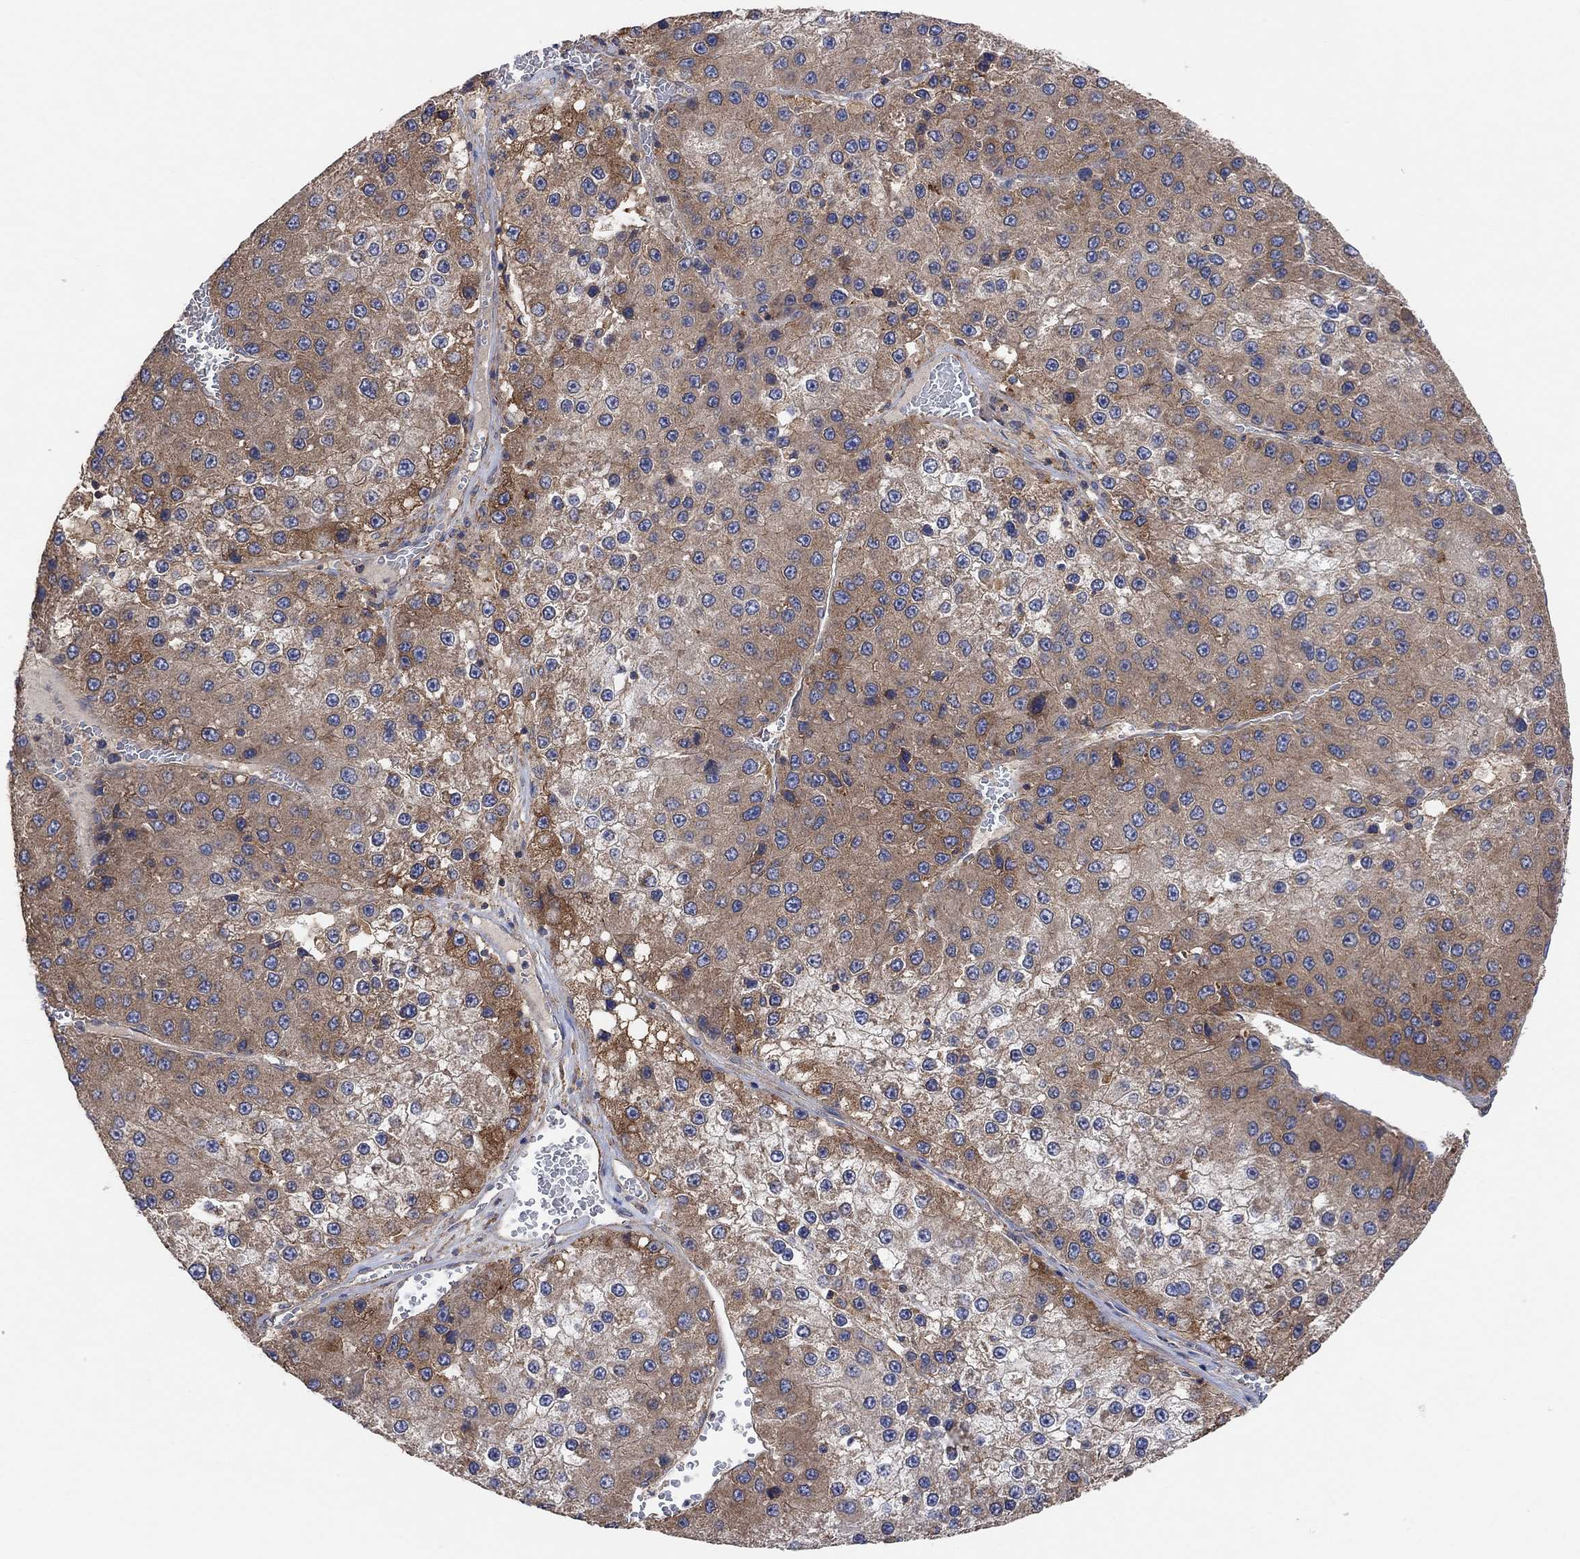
{"staining": {"intensity": "moderate", "quantity": ">75%", "location": "cytoplasmic/membranous"}, "tissue": "liver cancer", "cell_type": "Tumor cells", "image_type": "cancer", "snomed": [{"axis": "morphology", "description": "Carcinoma, Hepatocellular, NOS"}, {"axis": "topography", "description": "Liver"}], "caption": "About >75% of tumor cells in human liver cancer display moderate cytoplasmic/membranous protein positivity as visualized by brown immunohistochemical staining.", "gene": "BLOC1S3", "patient": {"sex": "female", "age": 73}}